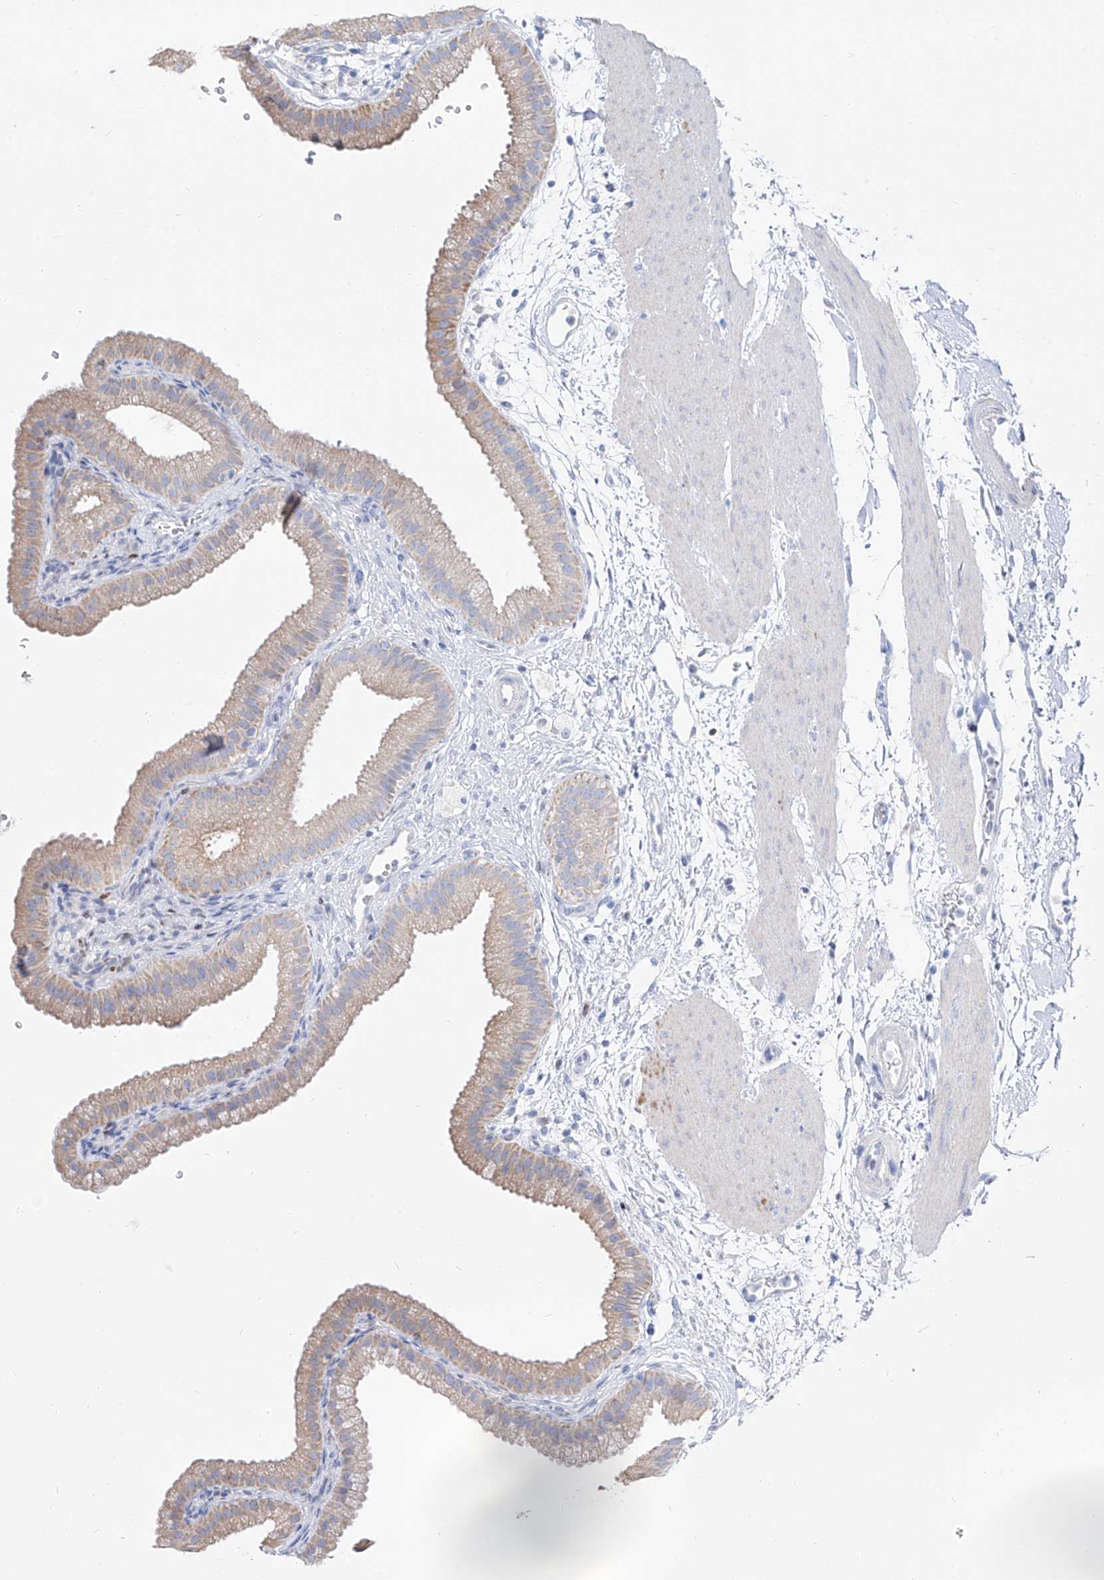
{"staining": {"intensity": "negative", "quantity": "none", "location": "none"}, "tissue": "gallbladder", "cell_type": "Glandular cells", "image_type": "normal", "snomed": [{"axis": "morphology", "description": "Normal tissue, NOS"}, {"axis": "topography", "description": "Gallbladder"}], "caption": "Protein analysis of benign gallbladder demonstrates no significant staining in glandular cells.", "gene": "FRS3", "patient": {"sex": "female", "age": 64}}